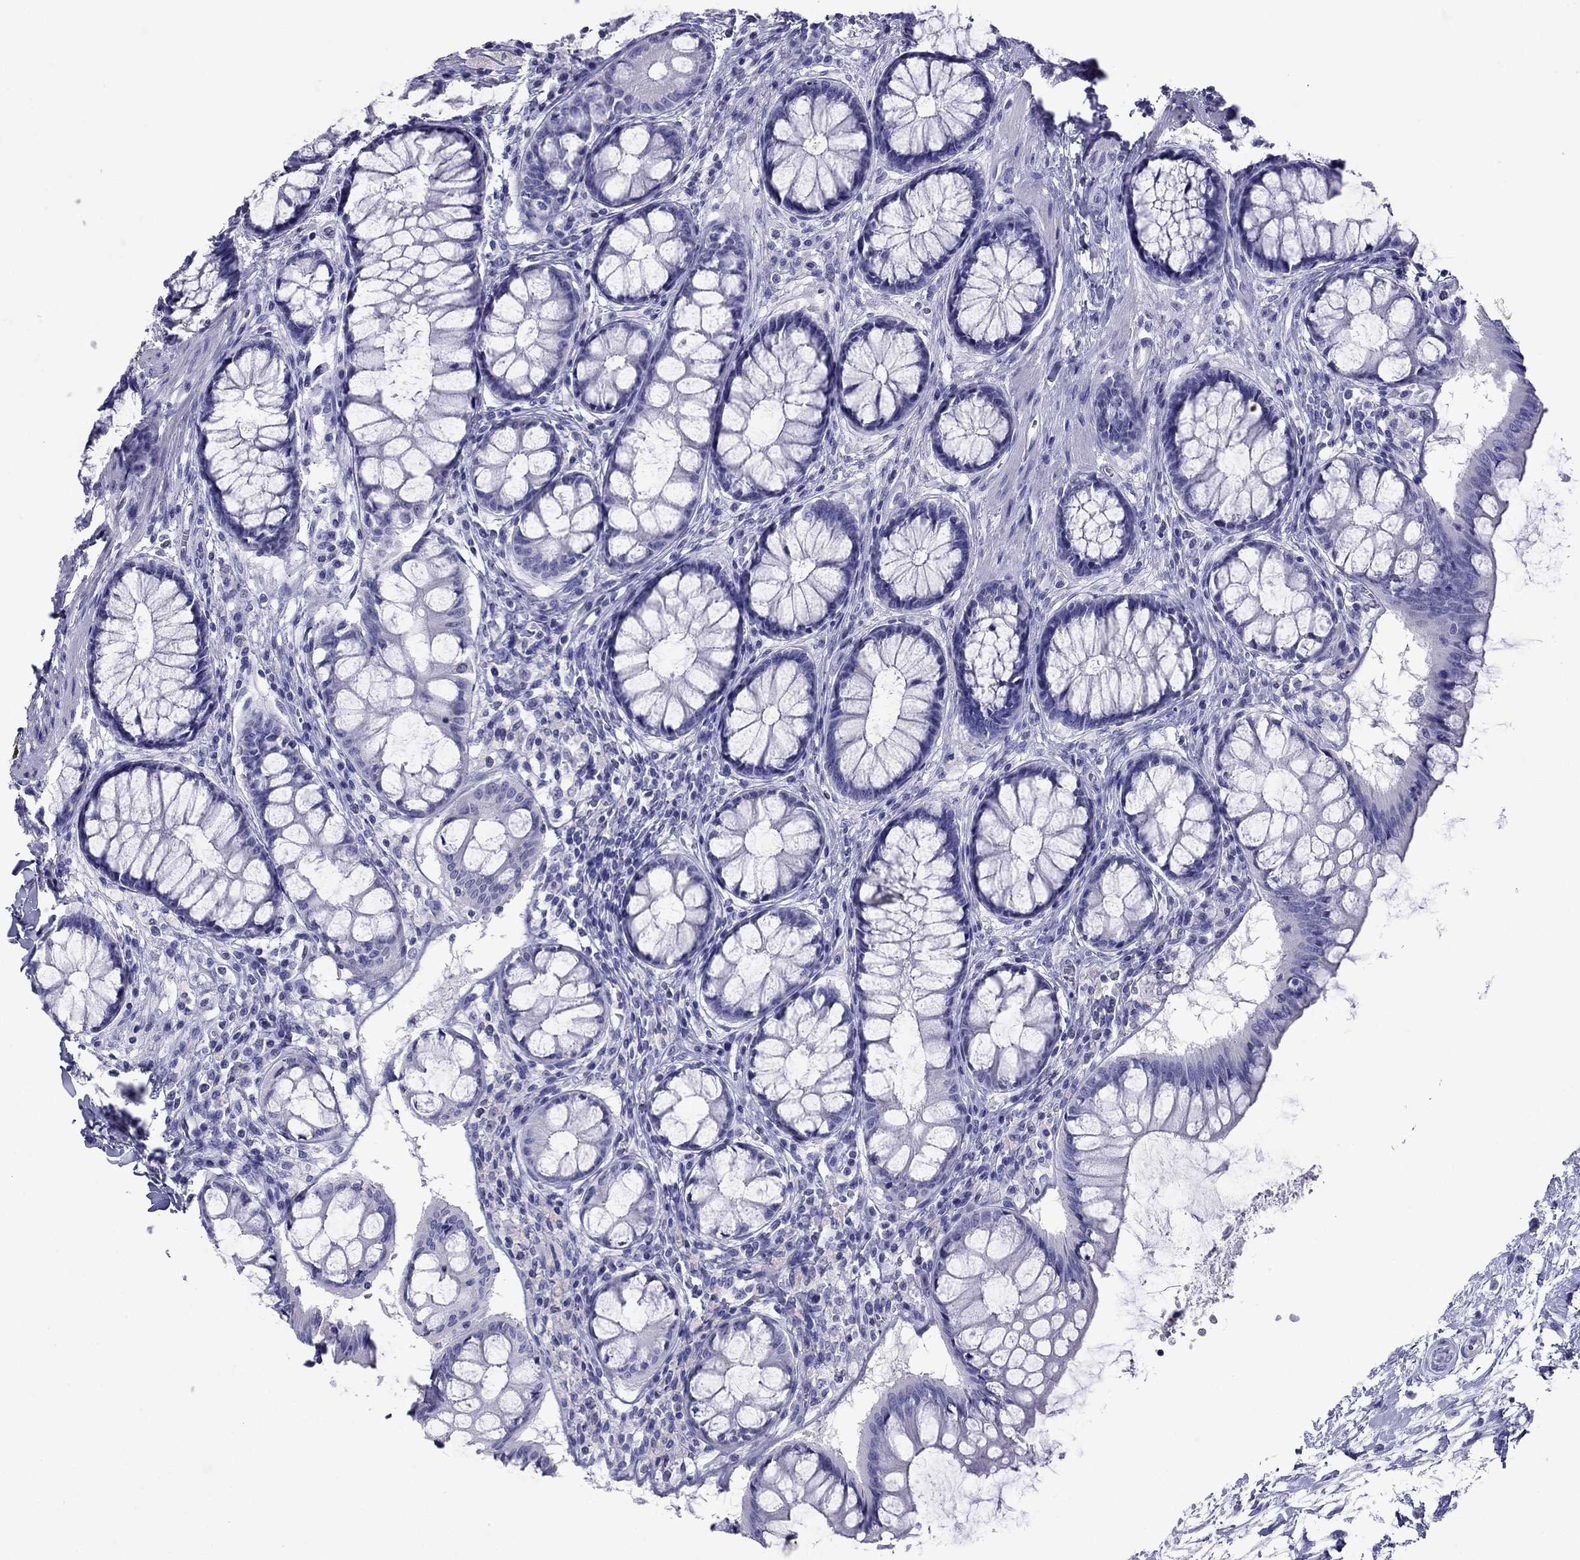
{"staining": {"intensity": "negative", "quantity": "none", "location": "none"}, "tissue": "colon", "cell_type": "Endothelial cells", "image_type": "normal", "snomed": [{"axis": "morphology", "description": "Normal tissue, NOS"}, {"axis": "topography", "description": "Colon"}], "caption": "IHC micrograph of benign human colon stained for a protein (brown), which exhibits no staining in endothelial cells.", "gene": "PCDHA6", "patient": {"sex": "female", "age": 65}}